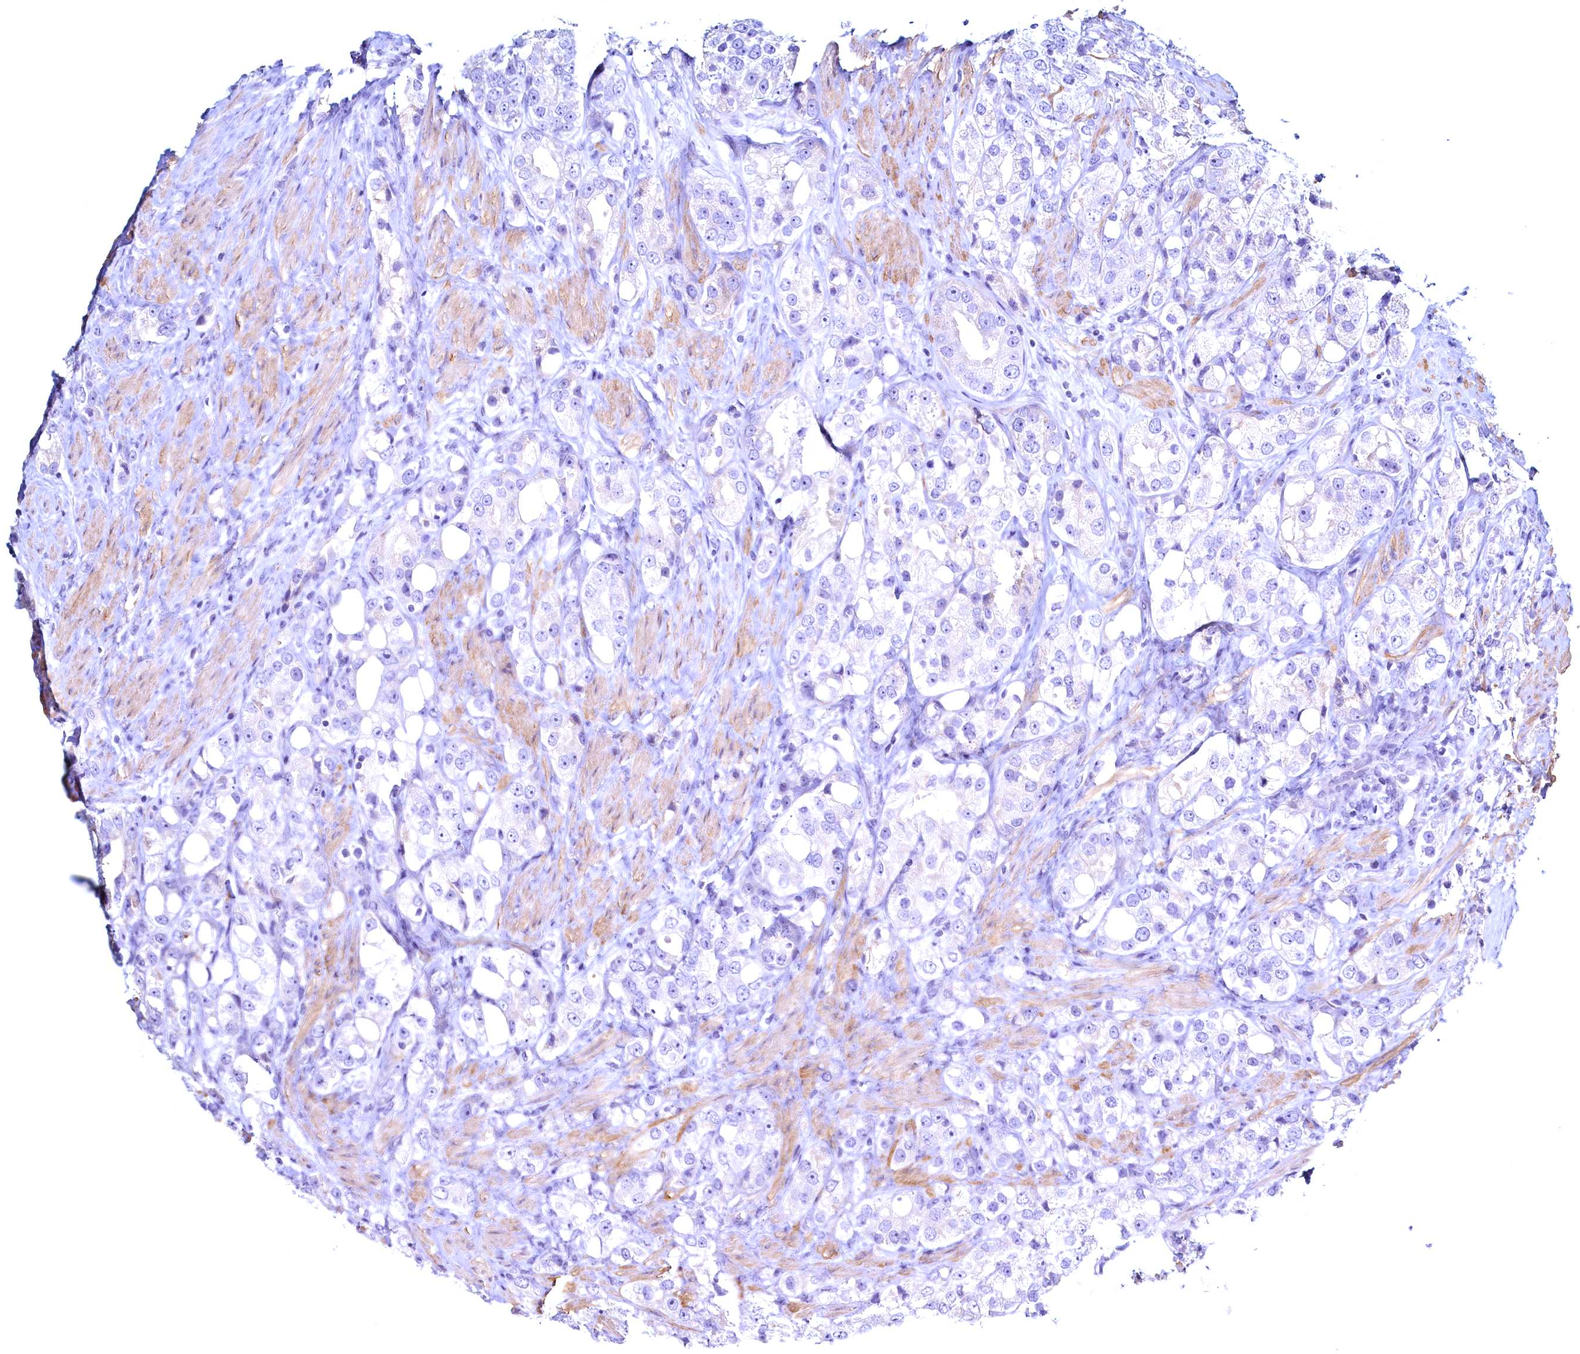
{"staining": {"intensity": "negative", "quantity": "none", "location": "none"}, "tissue": "prostate cancer", "cell_type": "Tumor cells", "image_type": "cancer", "snomed": [{"axis": "morphology", "description": "Adenocarcinoma, NOS"}, {"axis": "topography", "description": "Prostate"}], "caption": "Immunohistochemistry (IHC) of prostate cancer (adenocarcinoma) exhibits no expression in tumor cells.", "gene": "MAP1LC3A", "patient": {"sex": "male", "age": 79}}